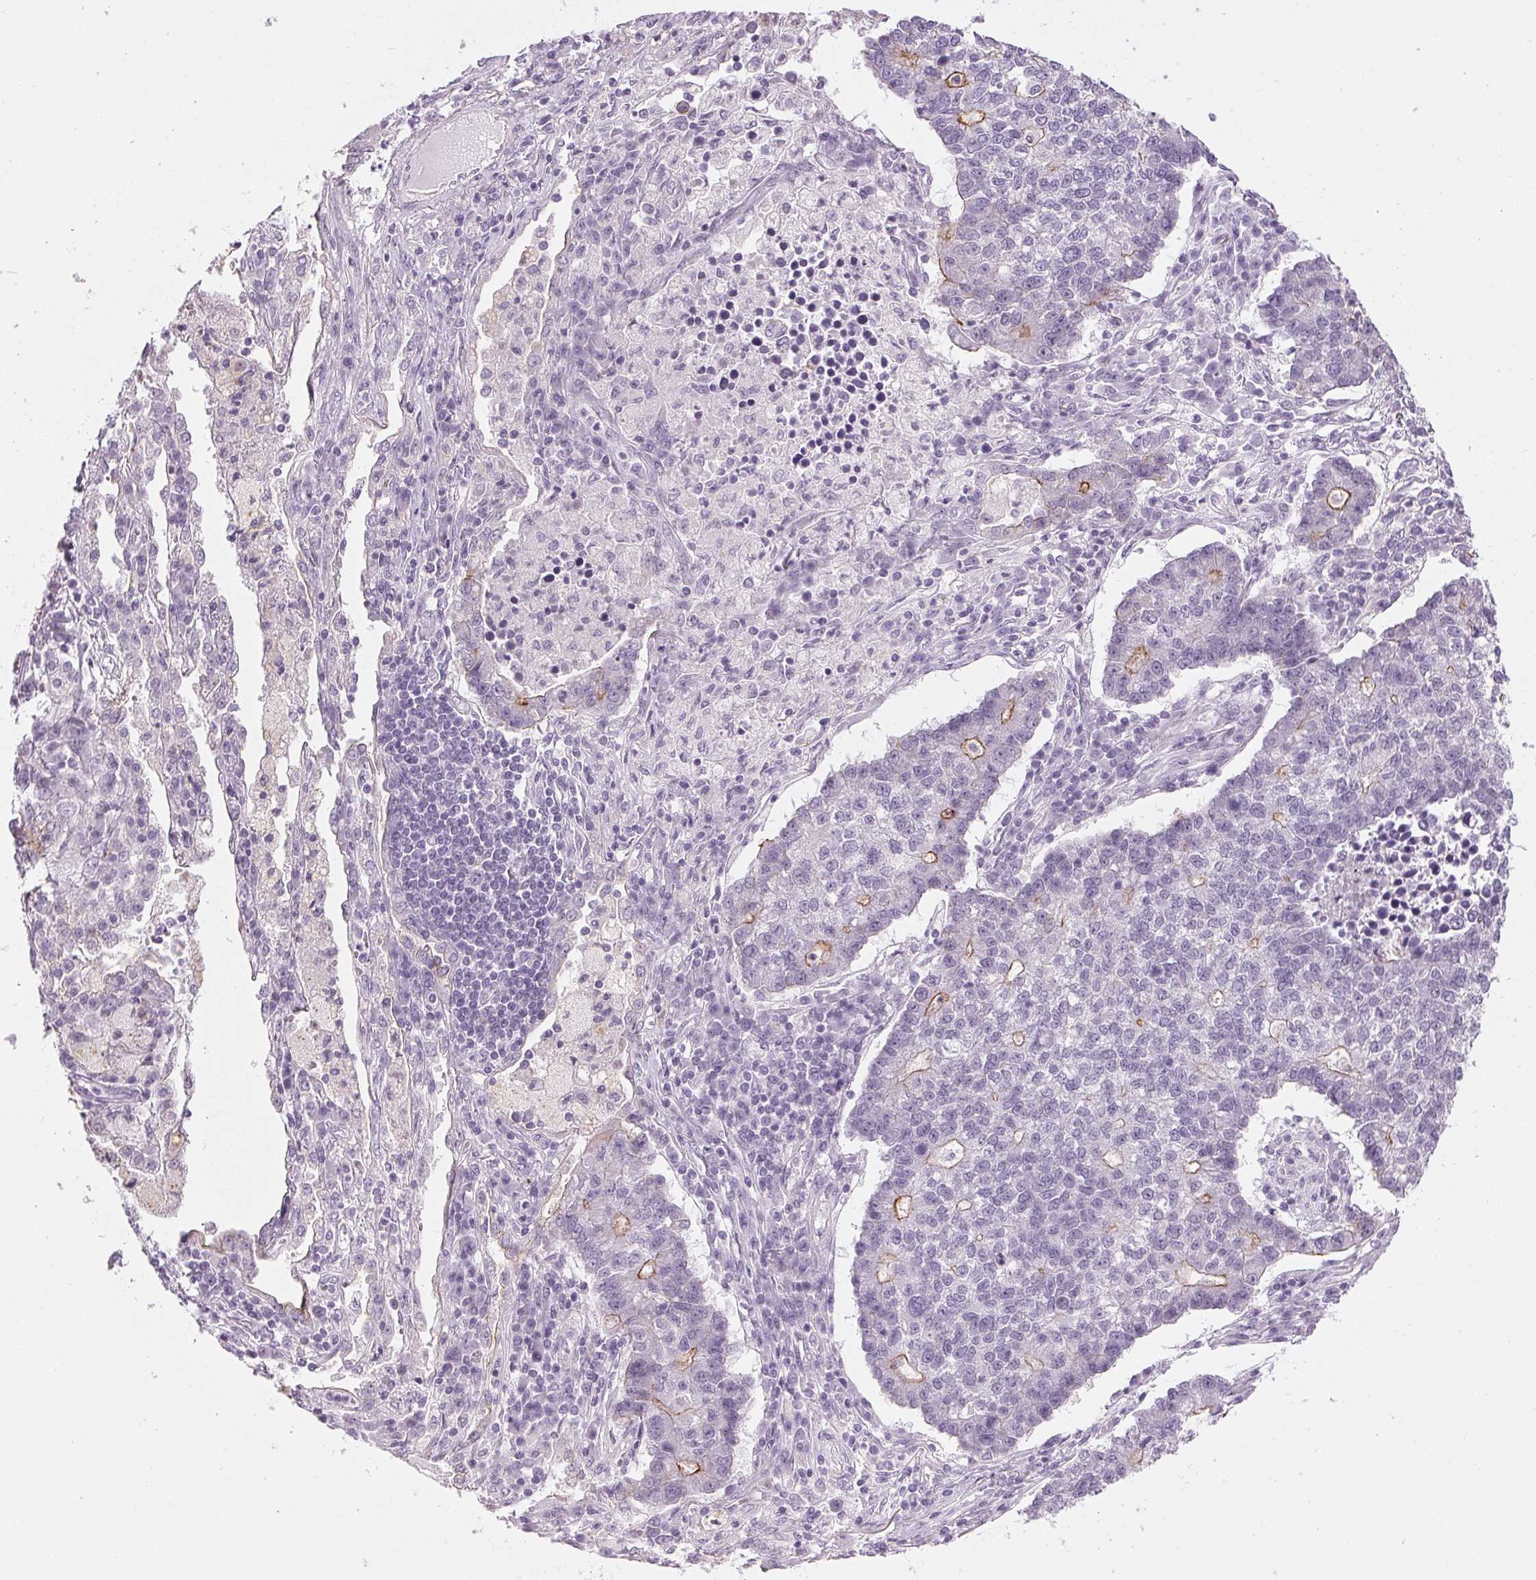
{"staining": {"intensity": "moderate", "quantity": "<25%", "location": "cytoplasmic/membranous"}, "tissue": "lung cancer", "cell_type": "Tumor cells", "image_type": "cancer", "snomed": [{"axis": "morphology", "description": "Adenocarcinoma, NOS"}, {"axis": "topography", "description": "Lung"}], "caption": "IHC of lung adenocarcinoma exhibits low levels of moderate cytoplasmic/membranous staining in approximately <25% of tumor cells.", "gene": "MISP", "patient": {"sex": "male", "age": 57}}